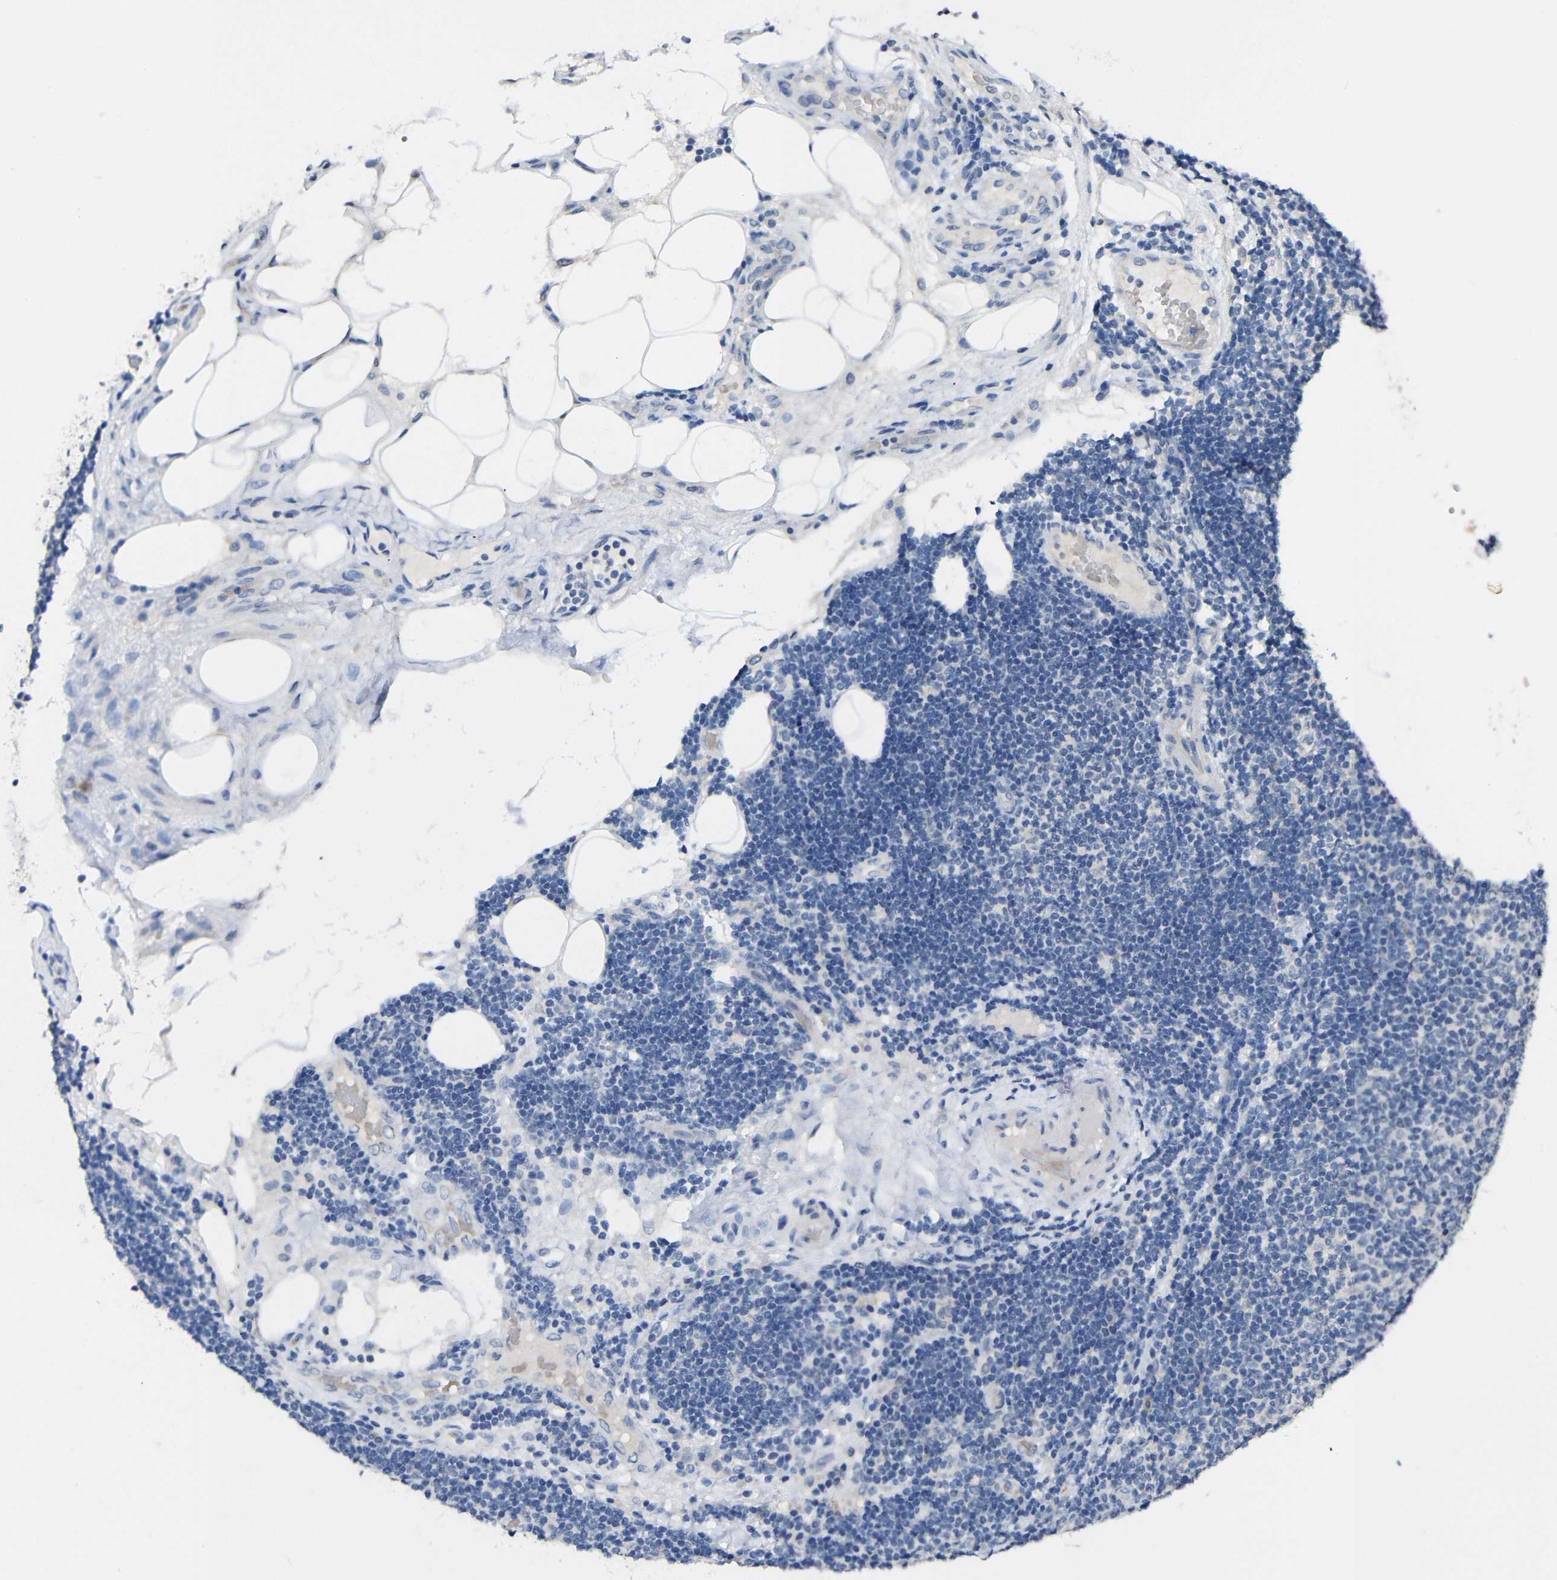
{"staining": {"intensity": "negative", "quantity": "none", "location": "none"}, "tissue": "lymphoma", "cell_type": "Tumor cells", "image_type": "cancer", "snomed": [{"axis": "morphology", "description": "Malignant lymphoma, non-Hodgkin's type, Low grade"}, {"axis": "topography", "description": "Lymph node"}], "caption": "Immunohistochemical staining of lymphoma reveals no significant expression in tumor cells.", "gene": "HNF1A", "patient": {"sex": "male", "age": 83}}